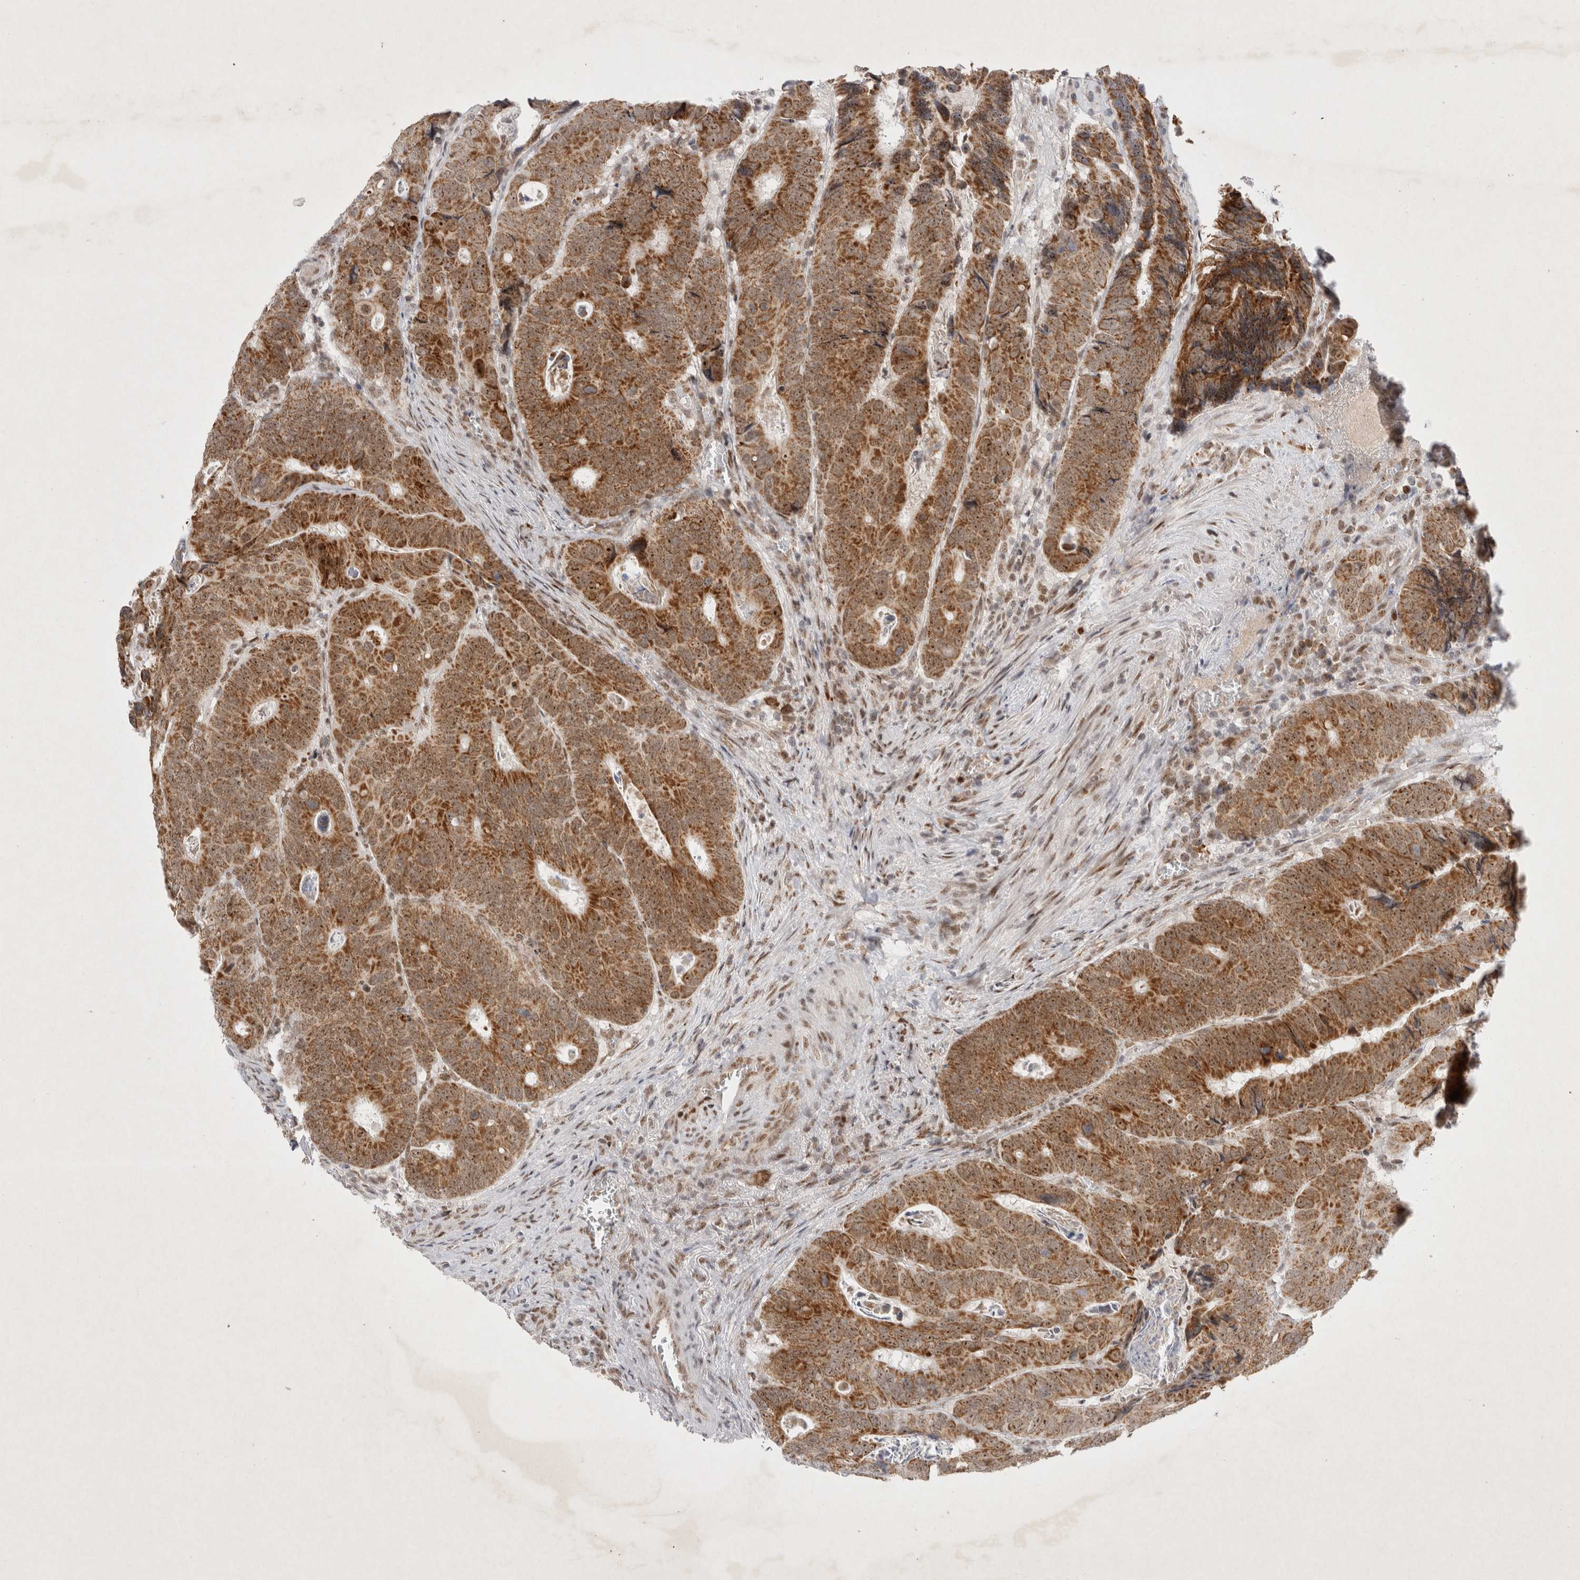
{"staining": {"intensity": "moderate", "quantity": ">75%", "location": "cytoplasmic/membranous,nuclear"}, "tissue": "colorectal cancer", "cell_type": "Tumor cells", "image_type": "cancer", "snomed": [{"axis": "morphology", "description": "Inflammation, NOS"}, {"axis": "morphology", "description": "Adenocarcinoma, NOS"}, {"axis": "topography", "description": "Colon"}], "caption": "A brown stain highlights moderate cytoplasmic/membranous and nuclear positivity of a protein in colorectal cancer (adenocarcinoma) tumor cells. (Stains: DAB (3,3'-diaminobenzidine) in brown, nuclei in blue, Microscopy: brightfield microscopy at high magnification).", "gene": "MRPL37", "patient": {"sex": "male", "age": 72}}